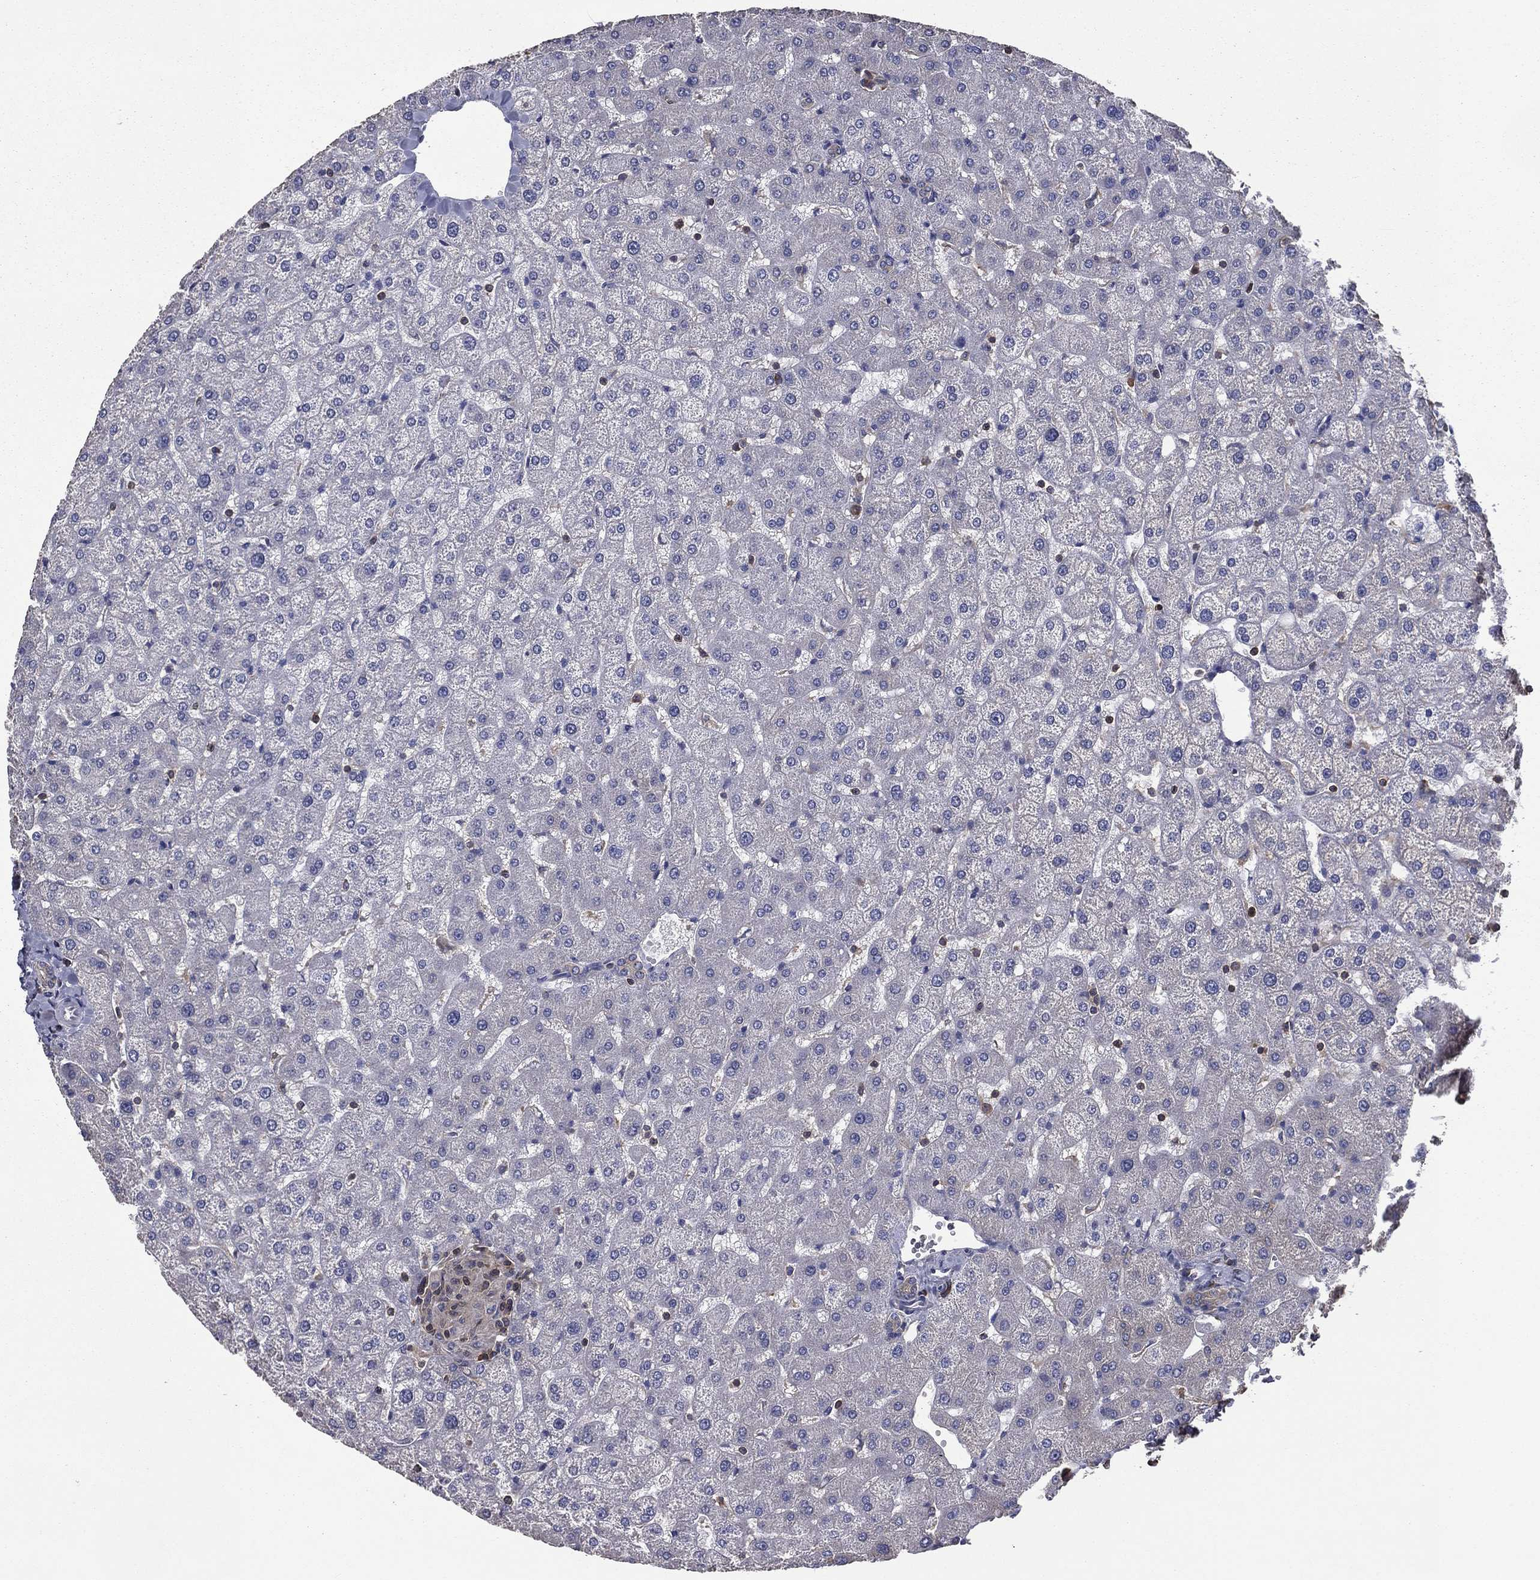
{"staining": {"intensity": "negative", "quantity": "none", "location": "none"}, "tissue": "liver", "cell_type": "Cholangiocytes", "image_type": "normal", "snomed": [{"axis": "morphology", "description": "Normal tissue, NOS"}, {"axis": "topography", "description": "Liver"}], "caption": "The image reveals no staining of cholangiocytes in benign liver. The staining was performed using DAB to visualize the protein expression in brown, while the nuclei were stained in blue with hematoxylin (Magnification: 20x).", "gene": "SARS1", "patient": {"sex": "female", "age": 50}}